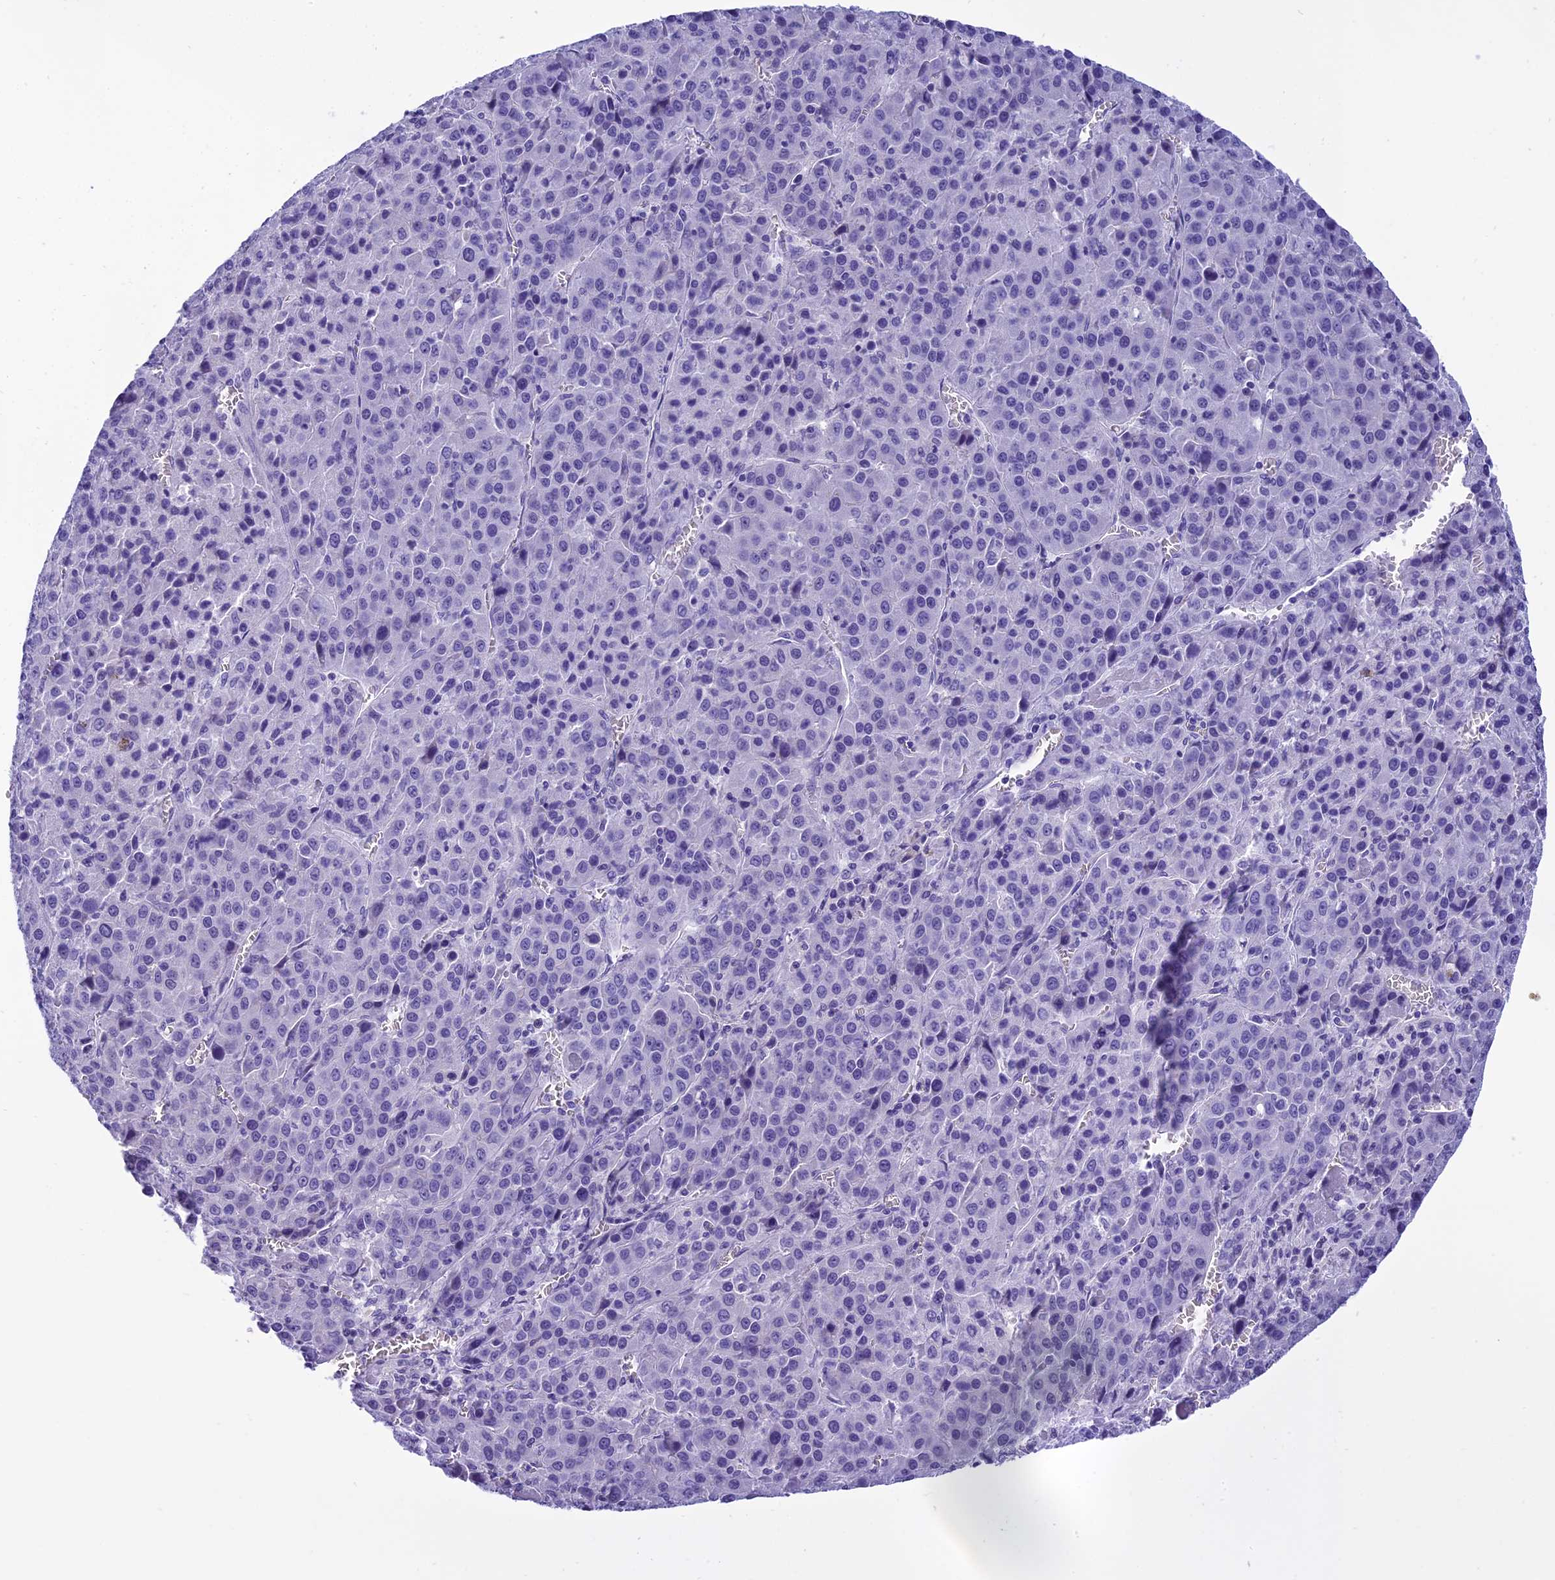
{"staining": {"intensity": "negative", "quantity": "none", "location": "none"}, "tissue": "liver cancer", "cell_type": "Tumor cells", "image_type": "cancer", "snomed": [{"axis": "morphology", "description": "Carcinoma, Hepatocellular, NOS"}, {"axis": "topography", "description": "Liver"}], "caption": "IHC image of hepatocellular carcinoma (liver) stained for a protein (brown), which displays no positivity in tumor cells.", "gene": "KCTD14", "patient": {"sex": "female", "age": 53}}